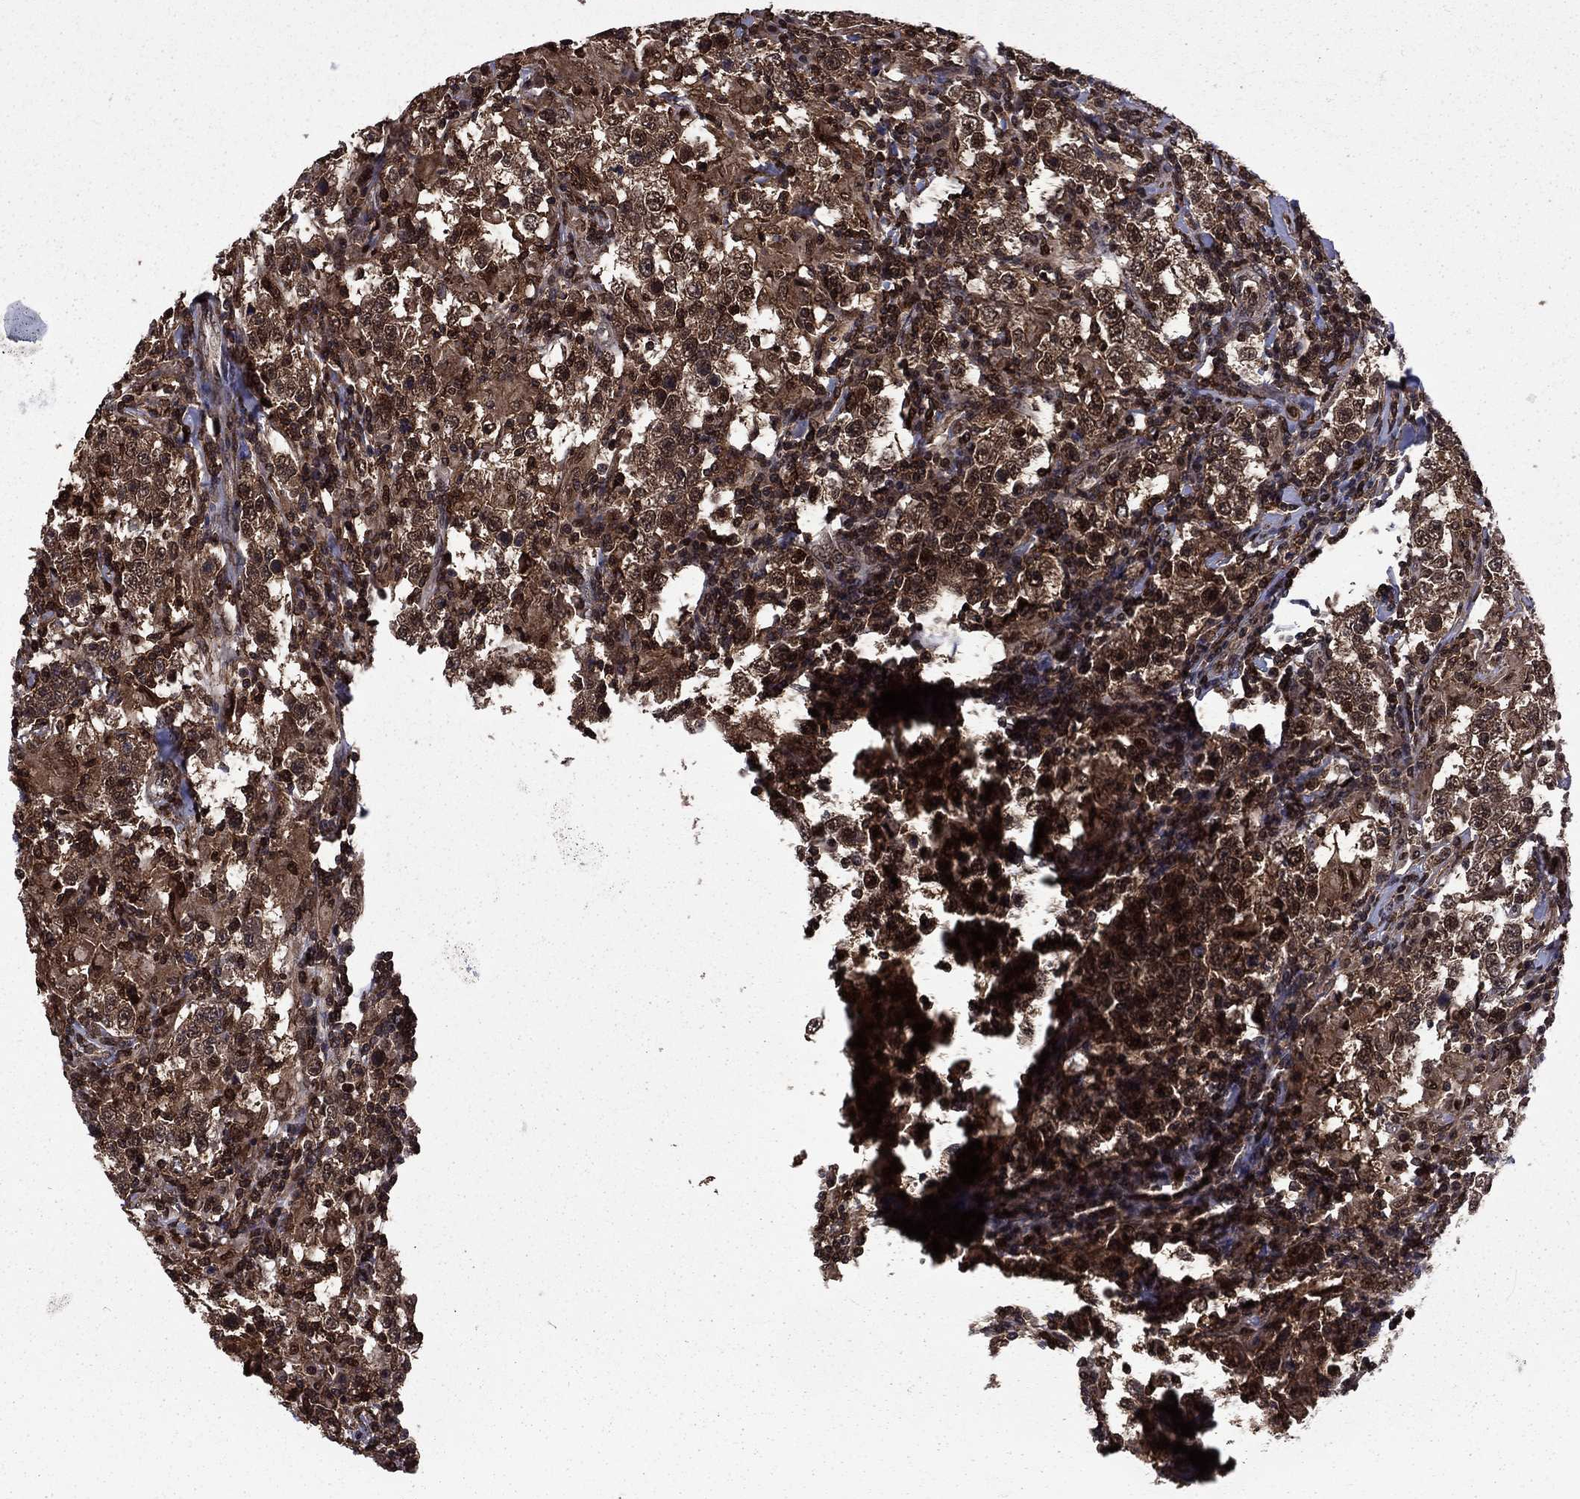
{"staining": {"intensity": "strong", "quantity": "25%-75%", "location": "nuclear"}, "tissue": "testis cancer", "cell_type": "Tumor cells", "image_type": "cancer", "snomed": [{"axis": "morphology", "description": "Seminoma, NOS"}, {"axis": "morphology", "description": "Carcinoma, Embryonal, NOS"}, {"axis": "topography", "description": "Testis"}], "caption": "Brown immunohistochemical staining in testis cancer (embryonal carcinoma) shows strong nuclear staining in approximately 25%-75% of tumor cells.", "gene": "PSMD2", "patient": {"sex": "male", "age": 41}}